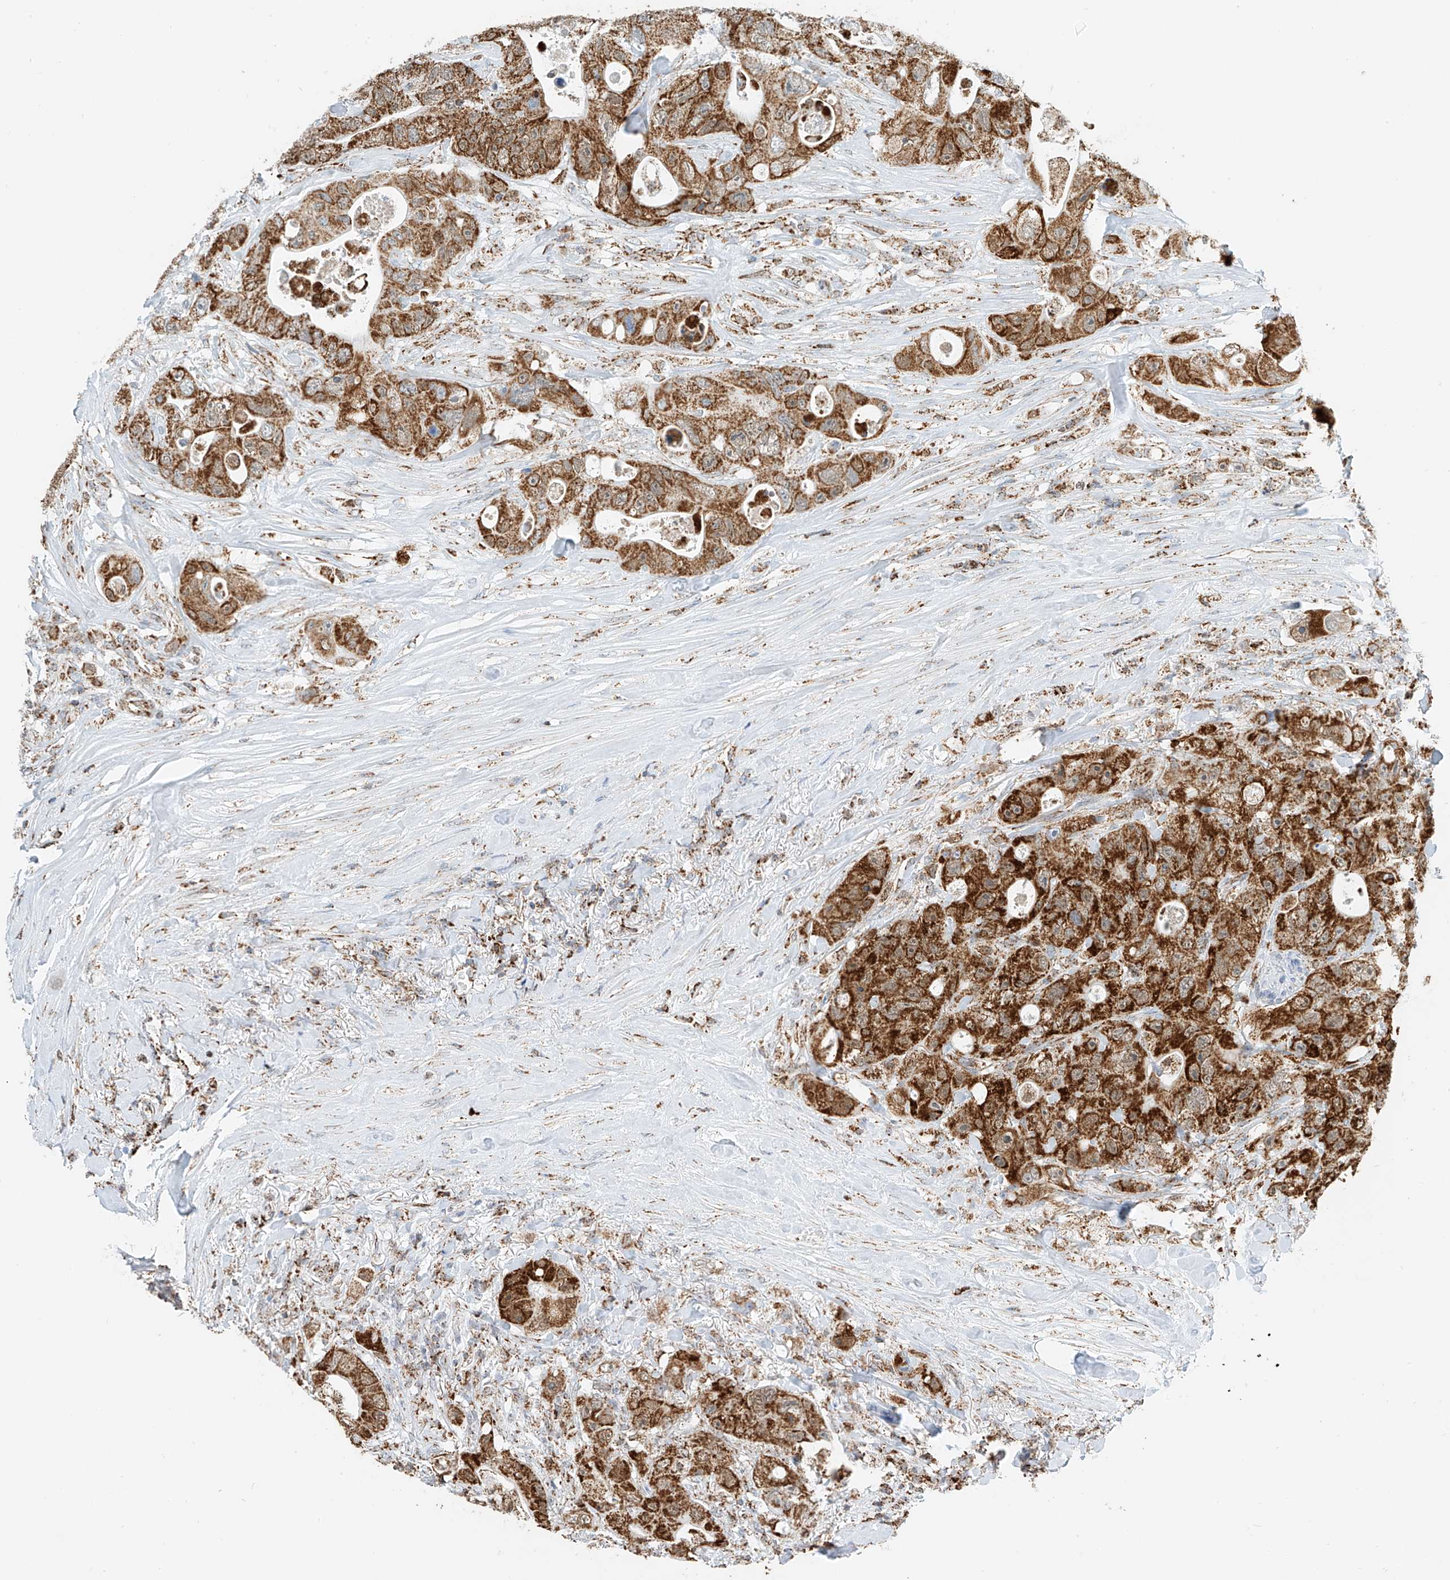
{"staining": {"intensity": "moderate", "quantity": ">75%", "location": "cytoplasmic/membranous"}, "tissue": "colorectal cancer", "cell_type": "Tumor cells", "image_type": "cancer", "snomed": [{"axis": "morphology", "description": "Adenocarcinoma, NOS"}, {"axis": "topography", "description": "Colon"}], "caption": "IHC photomicrograph of adenocarcinoma (colorectal) stained for a protein (brown), which shows medium levels of moderate cytoplasmic/membranous positivity in about >75% of tumor cells.", "gene": "PPA2", "patient": {"sex": "female", "age": 46}}